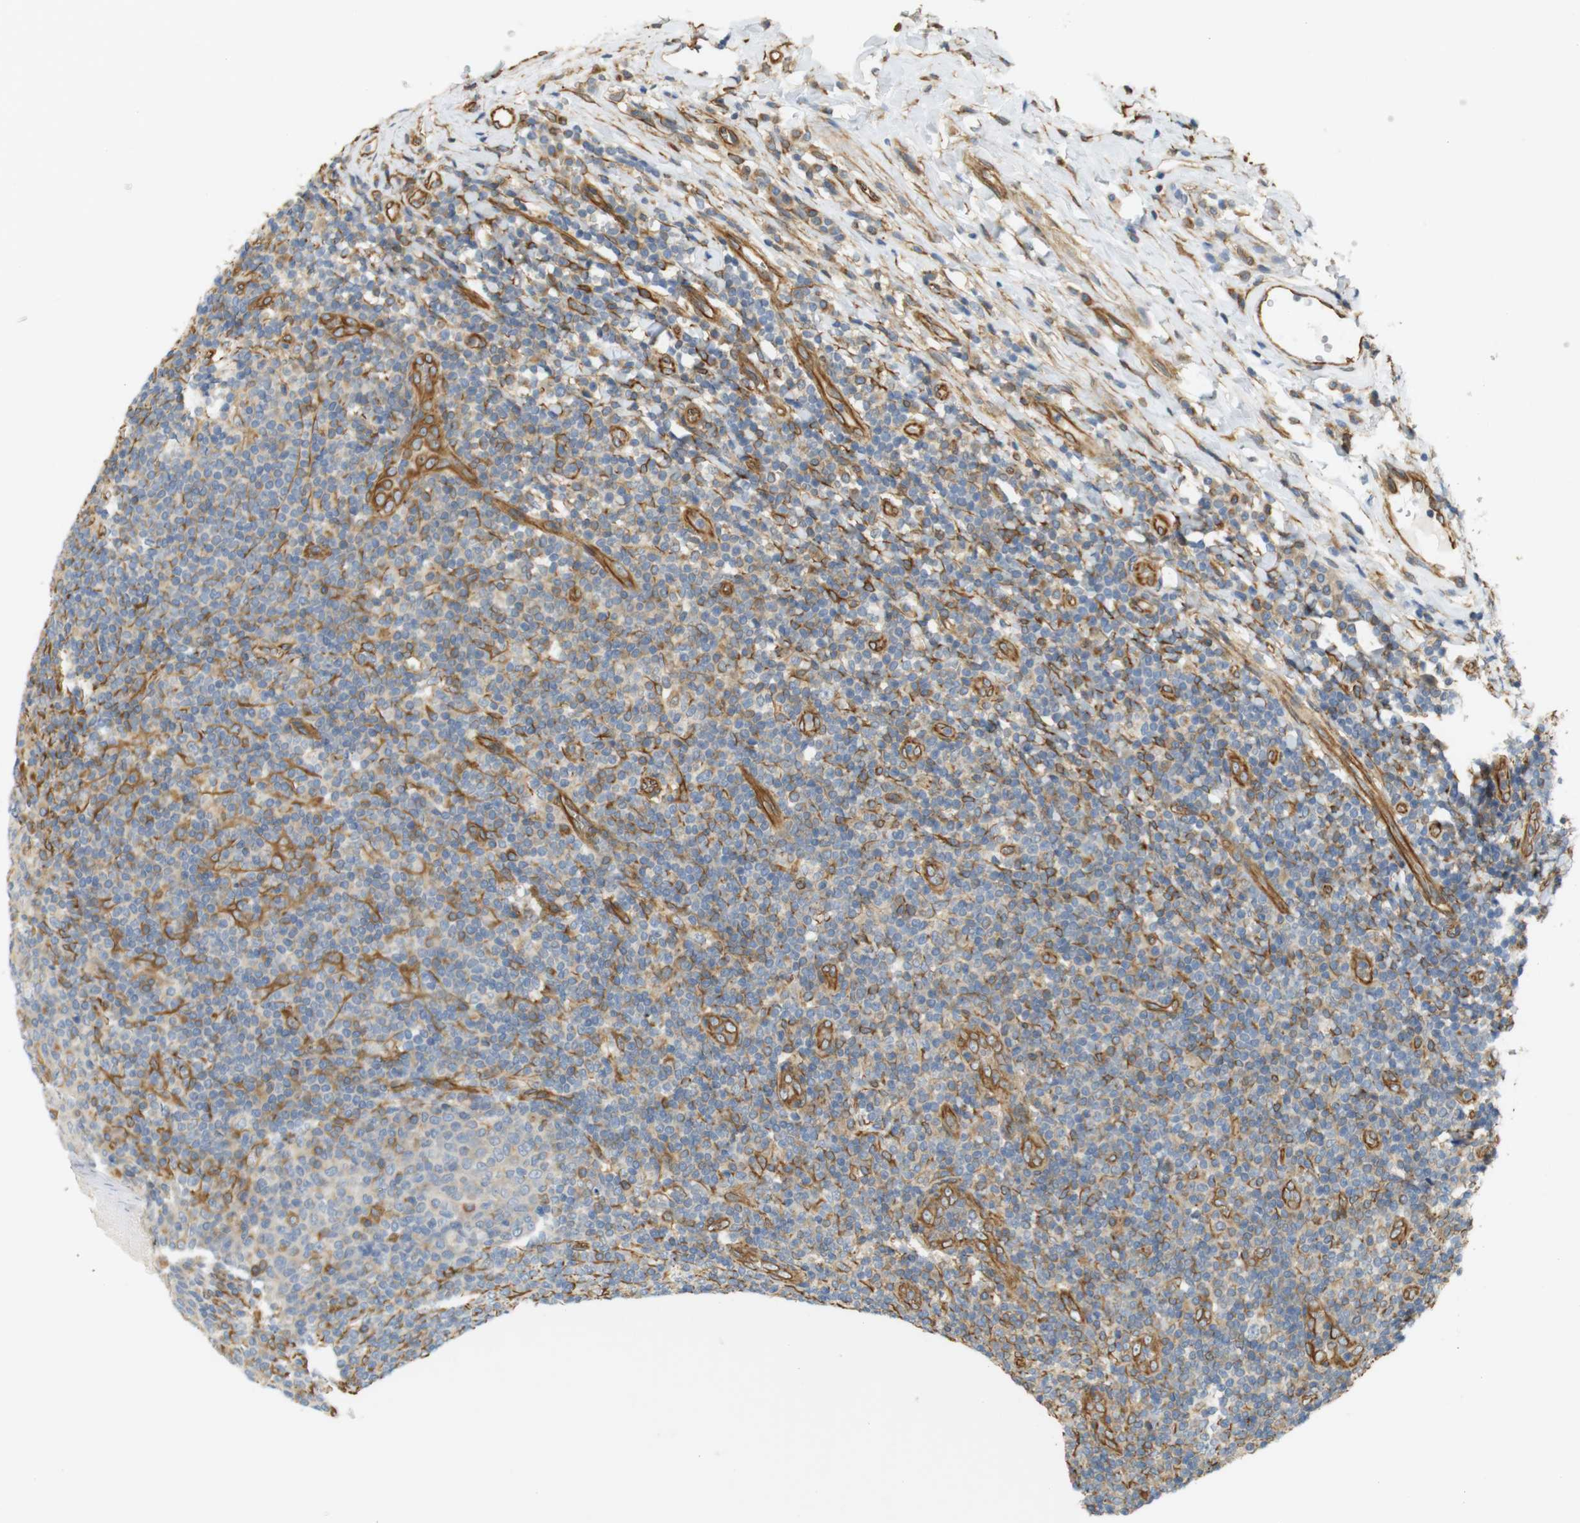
{"staining": {"intensity": "moderate", "quantity": "<25%", "location": "cytoplasmic/membranous"}, "tissue": "tonsil", "cell_type": "Germinal center cells", "image_type": "normal", "snomed": [{"axis": "morphology", "description": "Normal tissue, NOS"}, {"axis": "topography", "description": "Tonsil"}], "caption": "Germinal center cells exhibit low levels of moderate cytoplasmic/membranous positivity in about <25% of cells in unremarkable tonsil.", "gene": "CYTH3", "patient": {"sex": "male", "age": 31}}